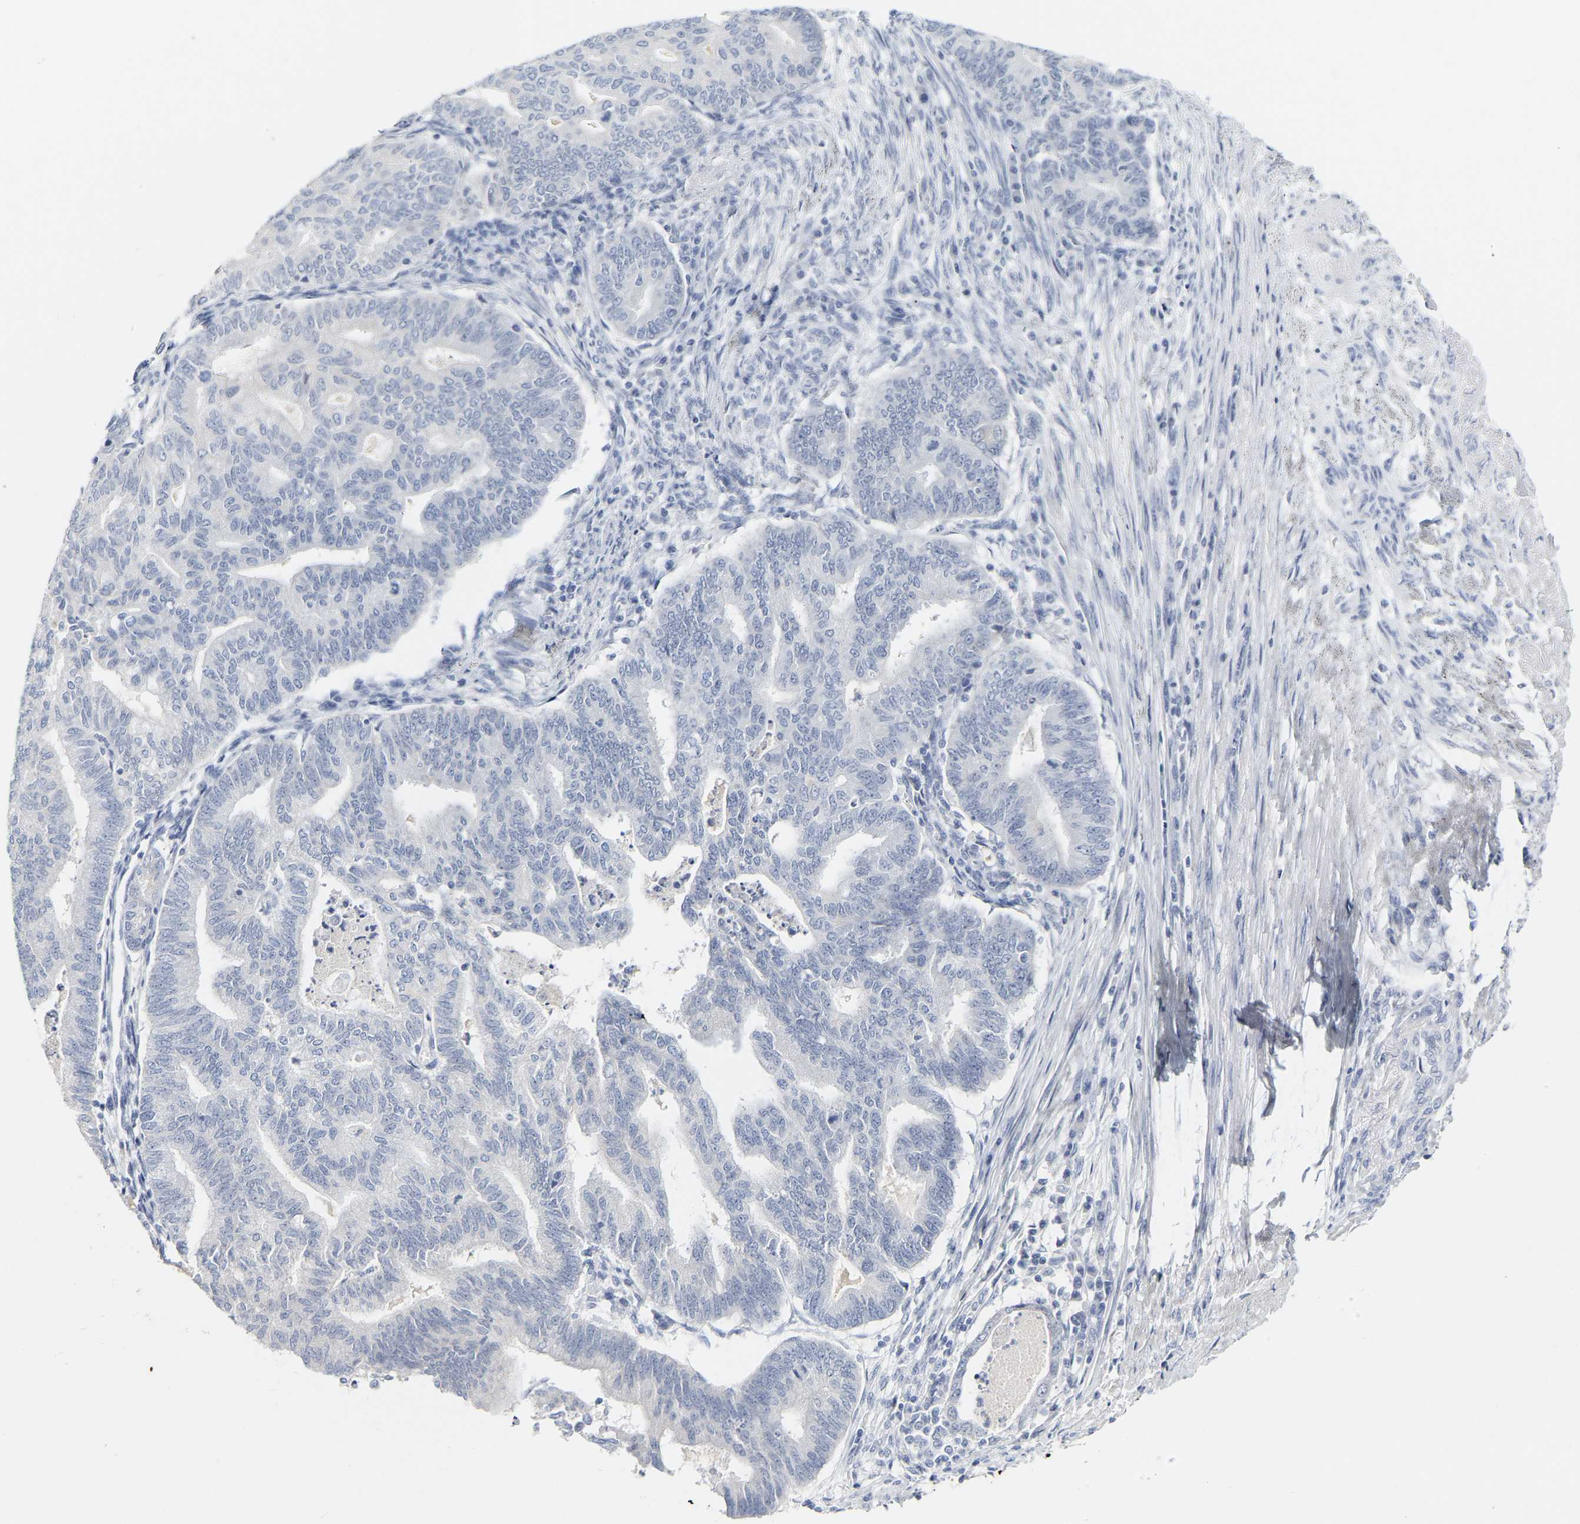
{"staining": {"intensity": "negative", "quantity": "none", "location": "none"}, "tissue": "endometrial cancer", "cell_type": "Tumor cells", "image_type": "cancer", "snomed": [{"axis": "morphology", "description": "Polyp, NOS"}, {"axis": "morphology", "description": "Adenocarcinoma, NOS"}, {"axis": "morphology", "description": "Adenoma, NOS"}, {"axis": "topography", "description": "Endometrium"}], "caption": "Protein analysis of endometrial cancer exhibits no significant expression in tumor cells.", "gene": "KRT76", "patient": {"sex": "female", "age": 79}}